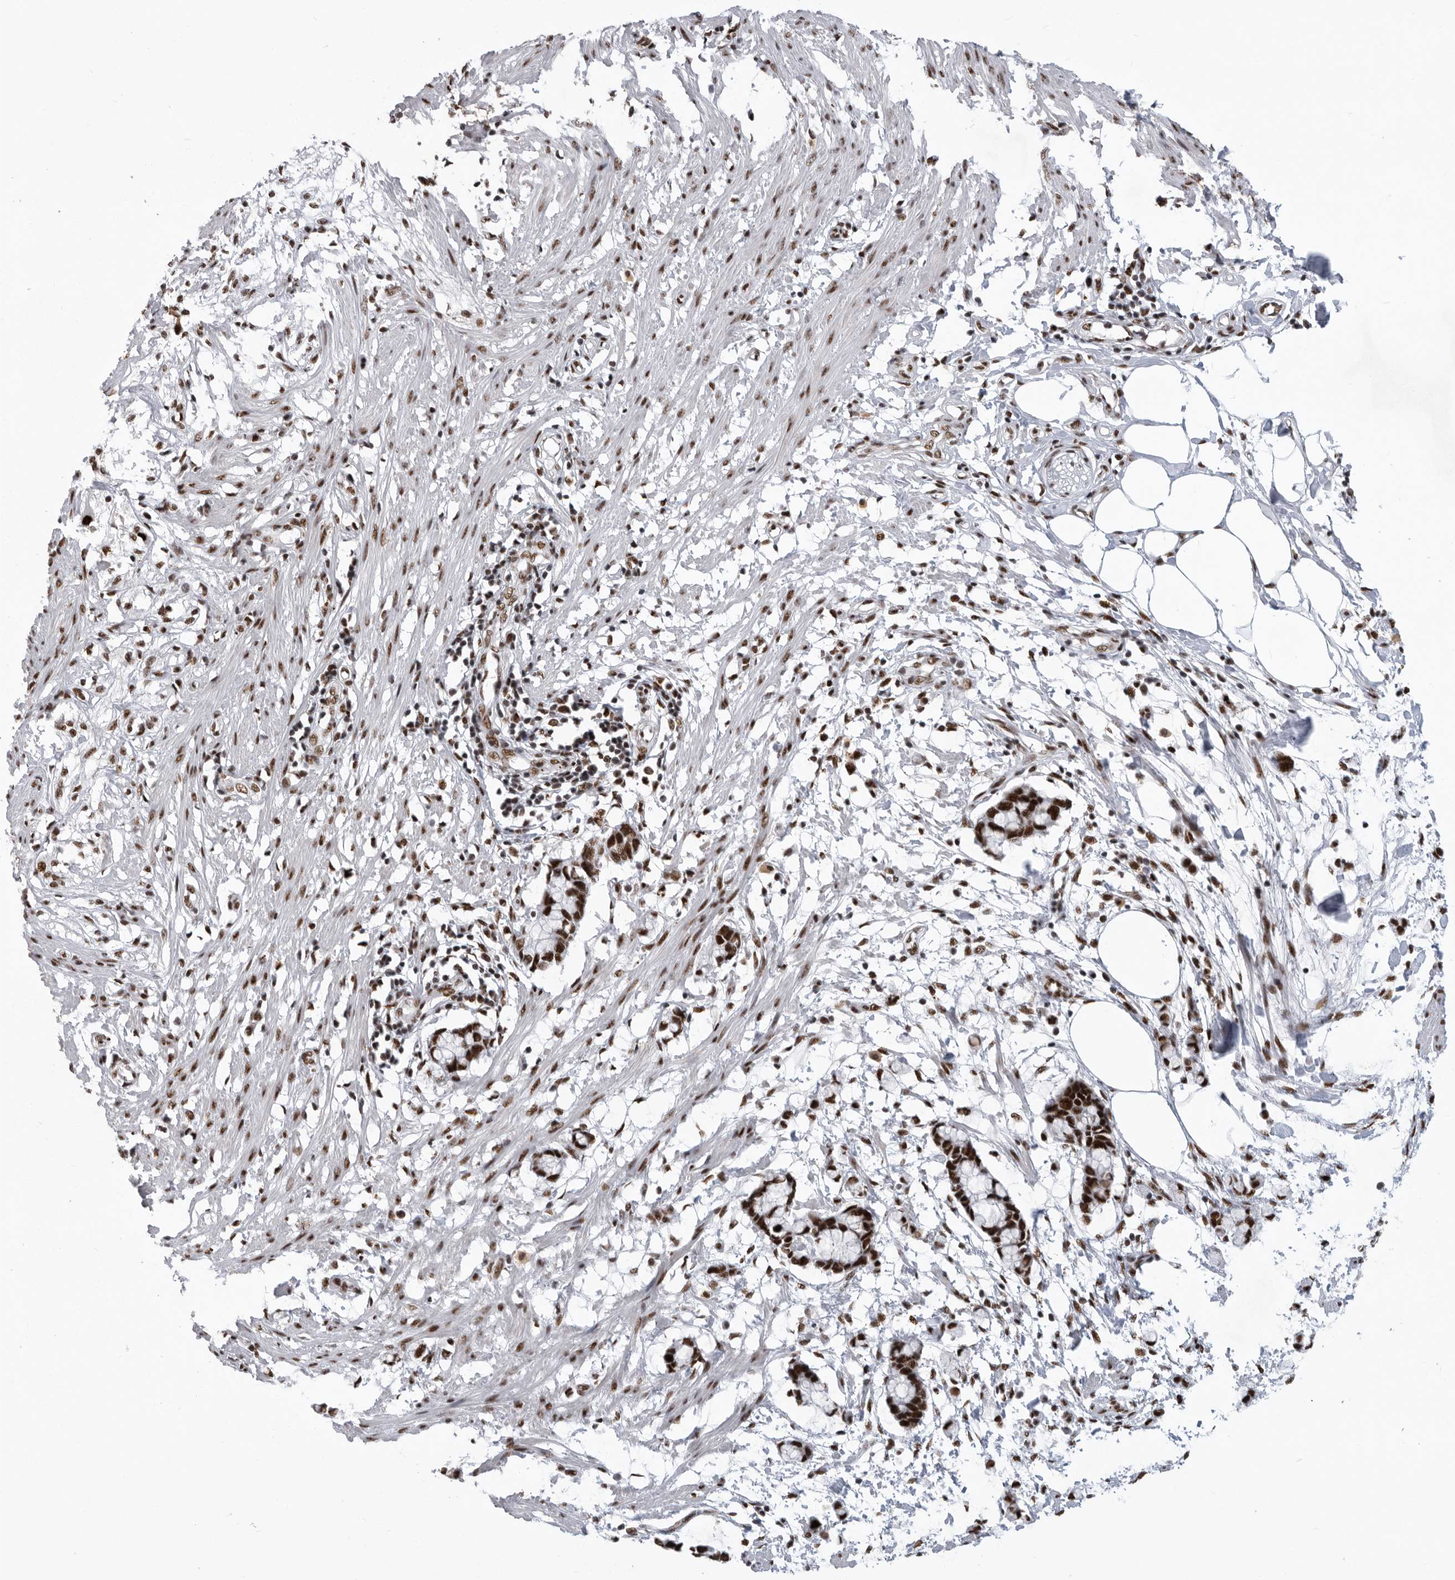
{"staining": {"intensity": "strong", "quantity": ">75%", "location": "nuclear"}, "tissue": "smooth muscle", "cell_type": "Smooth muscle cells", "image_type": "normal", "snomed": [{"axis": "morphology", "description": "Normal tissue, NOS"}, {"axis": "morphology", "description": "Adenocarcinoma, NOS"}, {"axis": "topography", "description": "Smooth muscle"}, {"axis": "topography", "description": "Colon"}], "caption": "Human smooth muscle stained with a brown dye exhibits strong nuclear positive staining in about >75% of smooth muscle cells.", "gene": "BCLAF1", "patient": {"sex": "male", "age": 14}}